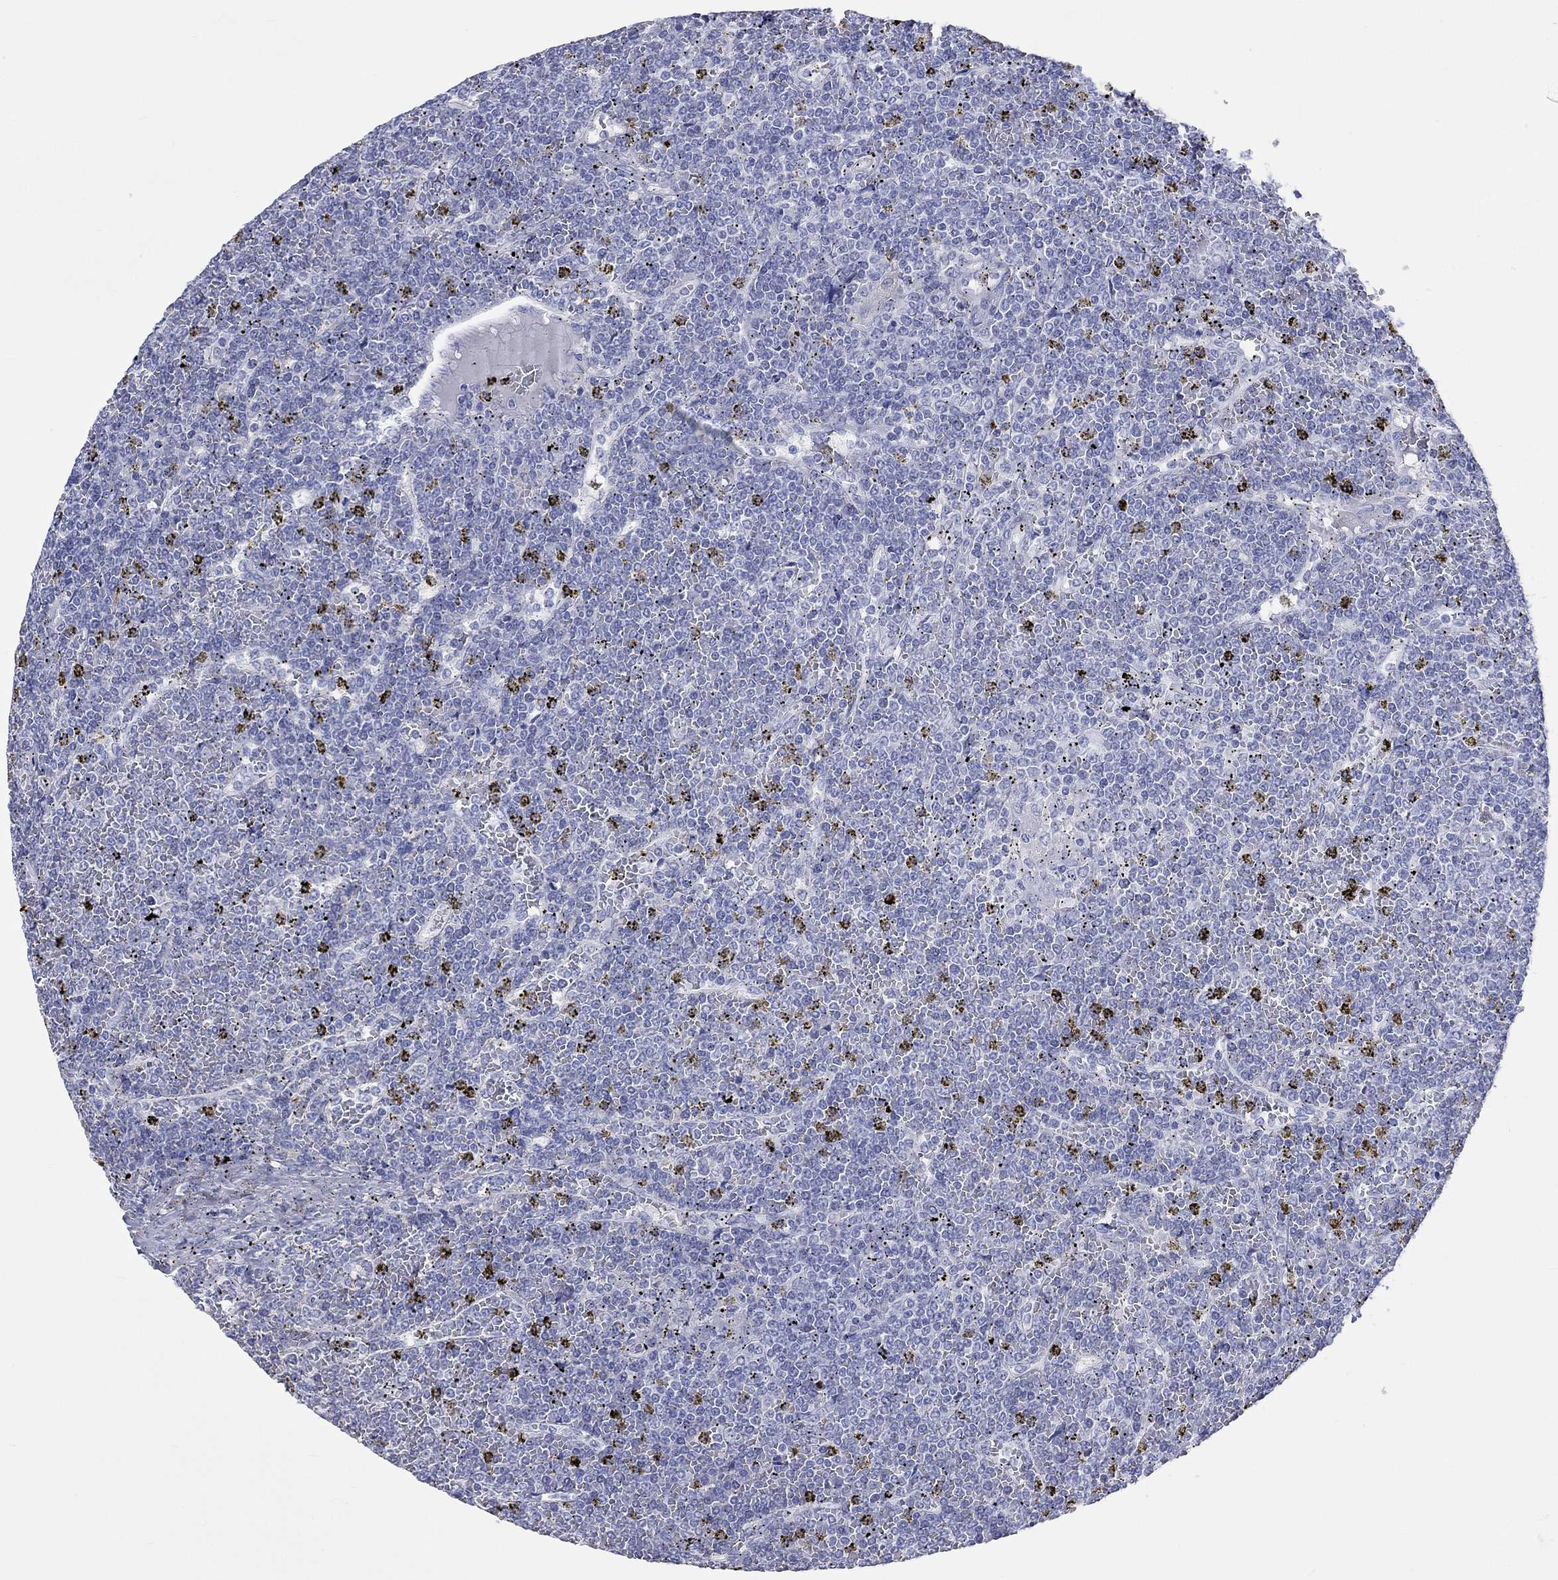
{"staining": {"intensity": "negative", "quantity": "none", "location": "none"}, "tissue": "lymphoma", "cell_type": "Tumor cells", "image_type": "cancer", "snomed": [{"axis": "morphology", "description": "Malignant lymphoma, non-Hodgkin's type, Low grade"}, {"axis": "topography", "description": "Spleen"}], "caption": "Histopathology image shows no protein positivity in tumor cells of lymphoma tissue.", "gene": "SPATA9", "patient": {"sex": "female", "age": 19}}